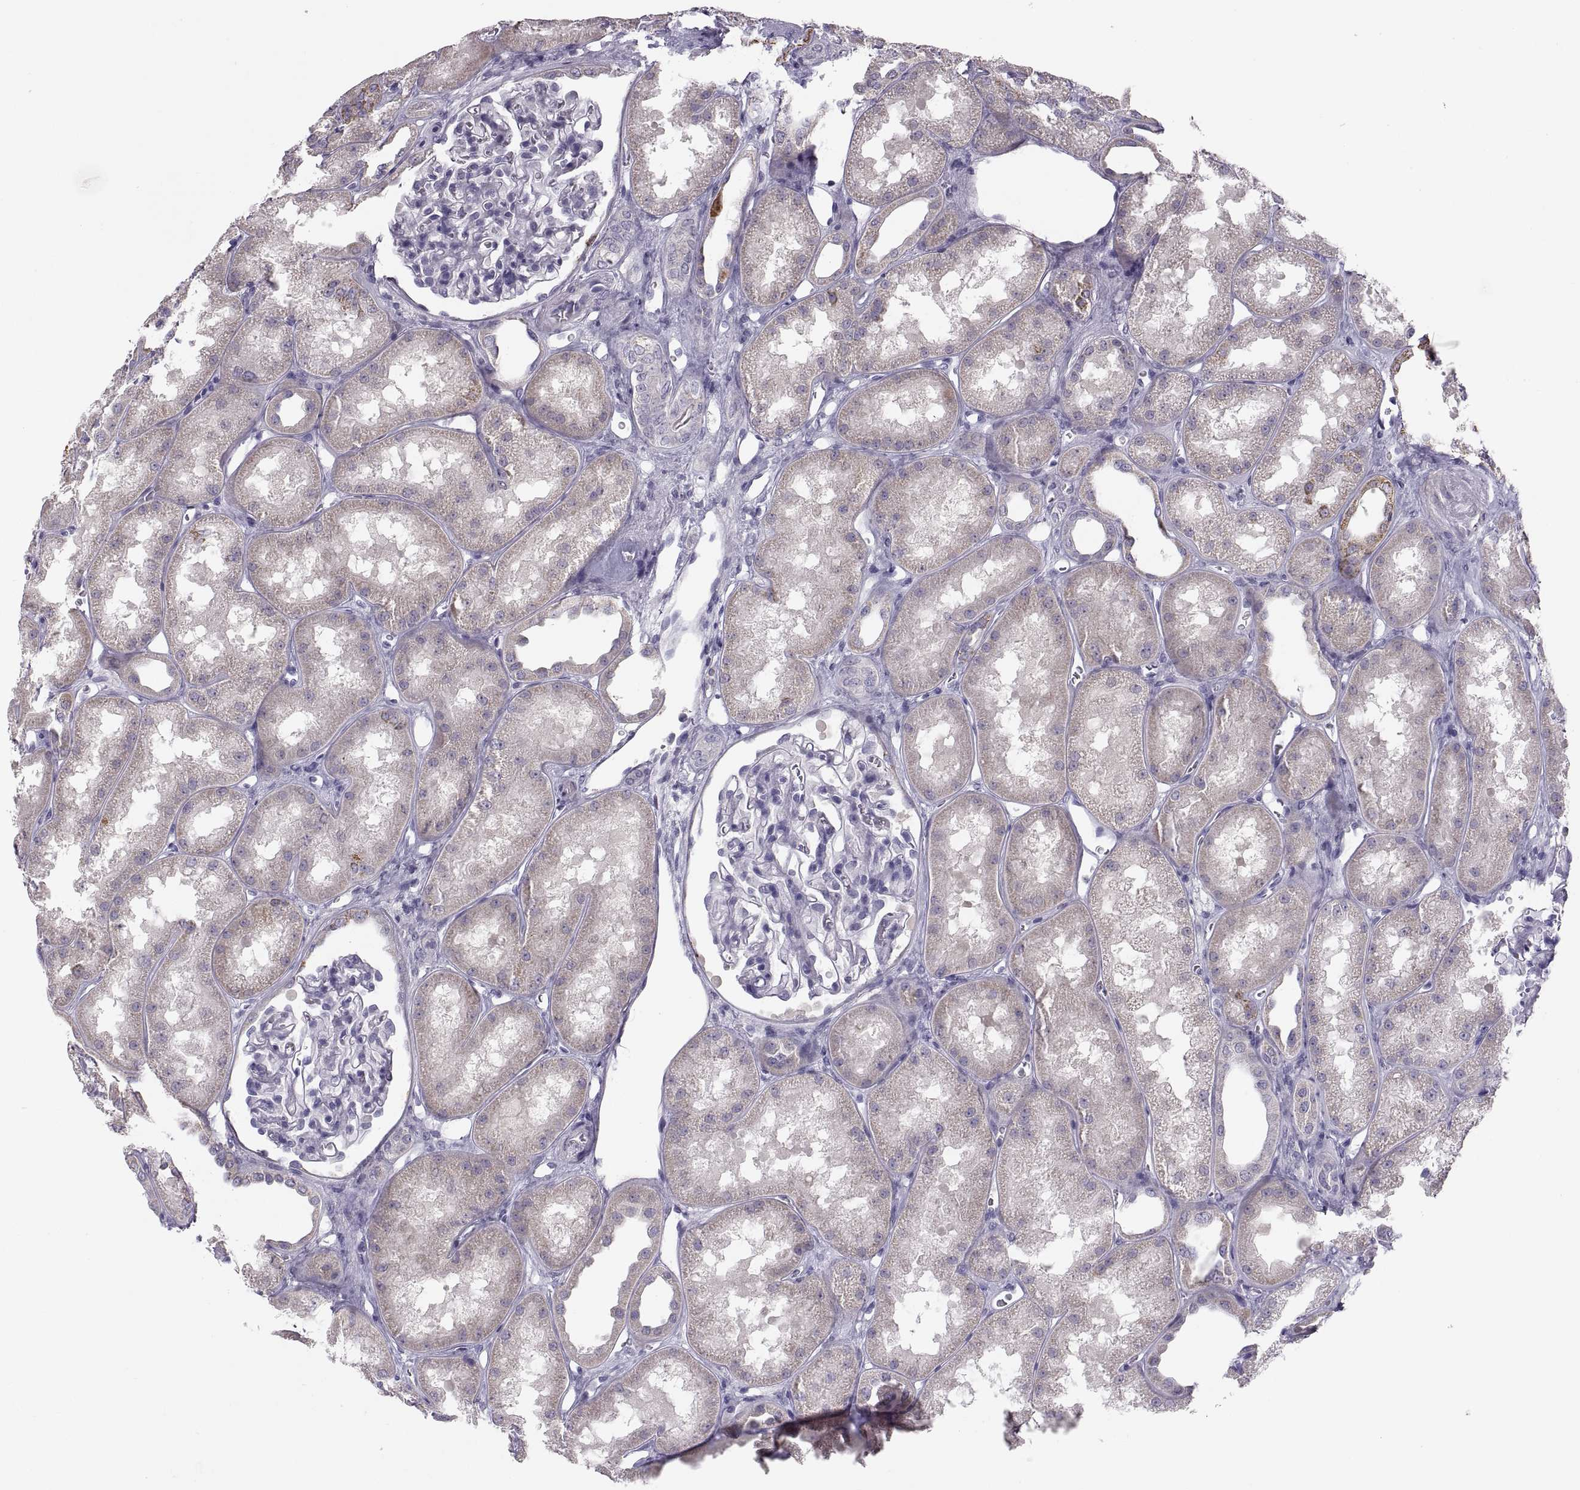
{"staining": {"intensity": "negative", "quantity": "none", "location": "none"}, "tissue": "kidney", "cell_type": "Cells in glomeruli", "image_type": "normal", "snomed": [{"axis": "morphology", "description": "Normal tissue, NOS"}, {"axis": "topography", "description": "Kidney"}], "caption": "Immunohistochemistry of normal human kidney shows no staining in cells in glomeruli. (Brightfield microscopy of DAB (3,3'-diaminobenzidine) IHC at high magnification).", "gene": "COL9A3", "patient": {"sex": "male", "age": 61}}